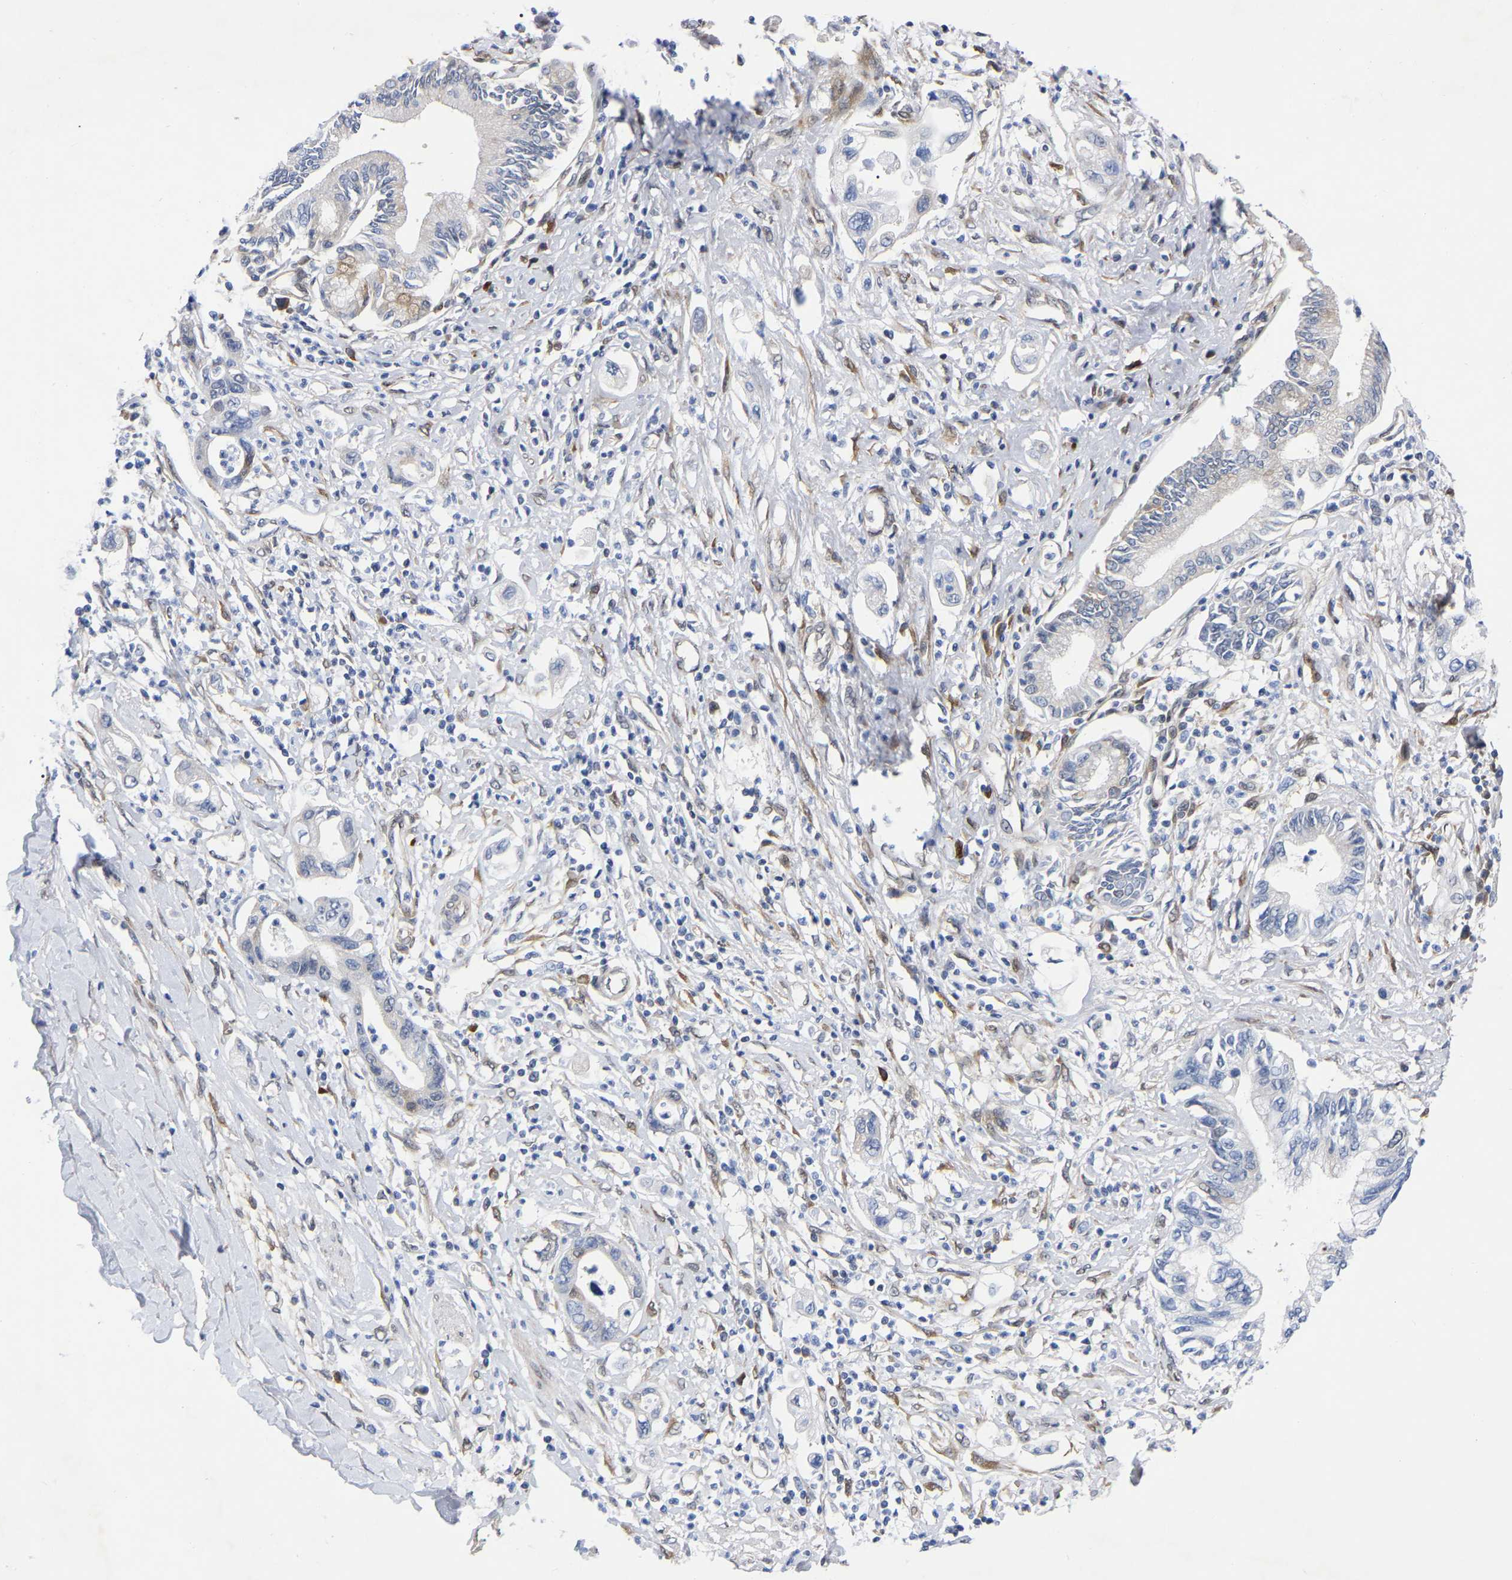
{"staining": {"intensity": "negative", "quantity": "none", "location": "none"}, "tissue": "pancreatic cancer", "cell_type": "Tumor cells", "image_type": "cancer", "snomed": [{"axis": "morphology", "description": "Adenocarcinoma, NOS"}, {"axis": "topography", "description": "Pancreas"}], "caption": "An IHC image of pancreatic cancer (adenocarcinoma) is shown. There is no staining in tumor cells of pancreatic cancer (adenocarcinoma).", "gene": "UBE4B", "patient": {"sex": "male", "age": 56}}